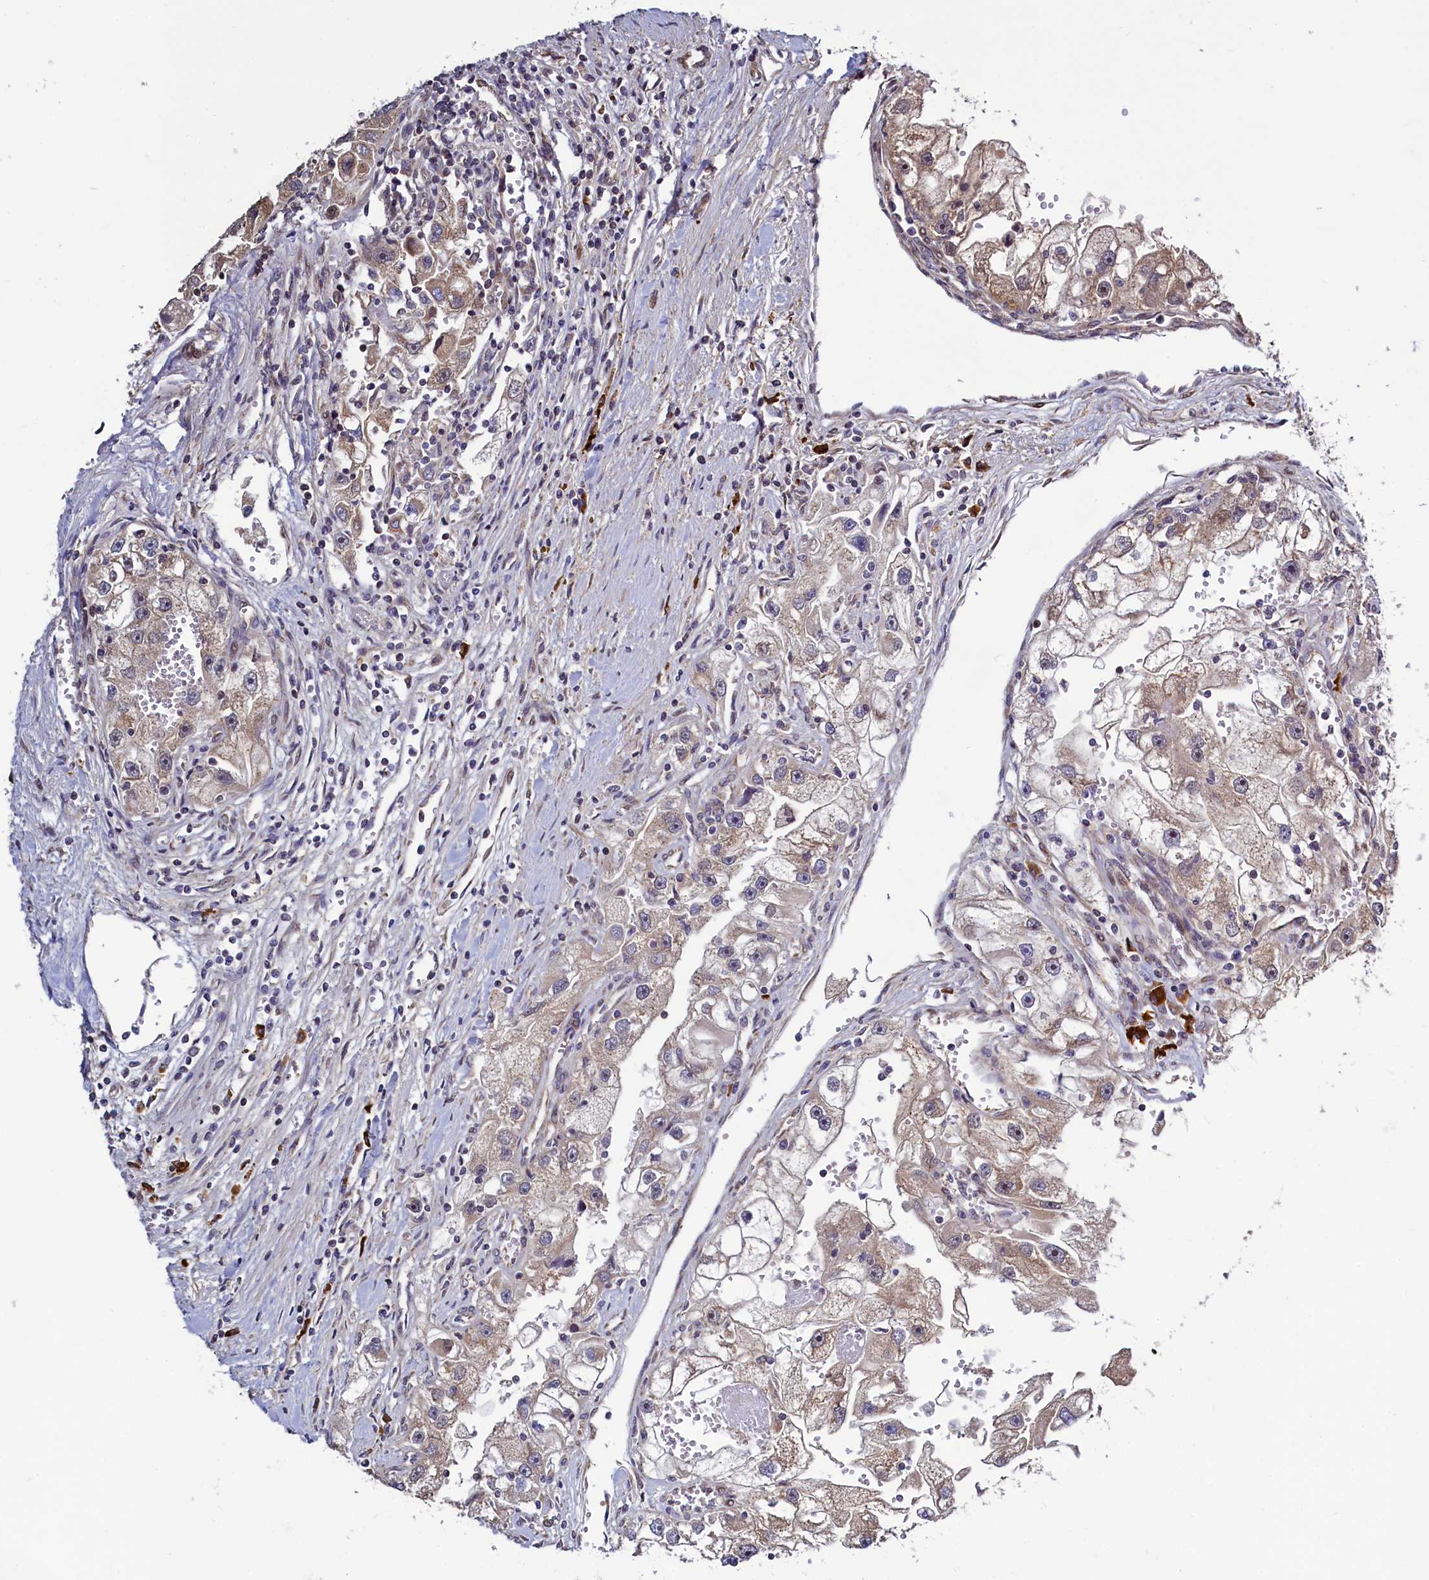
{"staining": {"intensity": "weak", "quantity": "25%-75%", "location": "cytoplasmic/membranous"}, "tissue": "renal cancer", "cell_type": "Tumor cells", "image_type": "cancer", "snomed": [{"axis": "morphology", "description": "Adenocarcinoma, NOS"}, {"axis": "topography", "description": "Kidney"}], "caption": "IHC of human adenocarcinoma (renal) shows low levels of weak cytoplasmic/membranous staining in approximately 25%-75% of tumor cells.", "gene": "RBFA", "patient": {"sex": "male", "age": 63}}